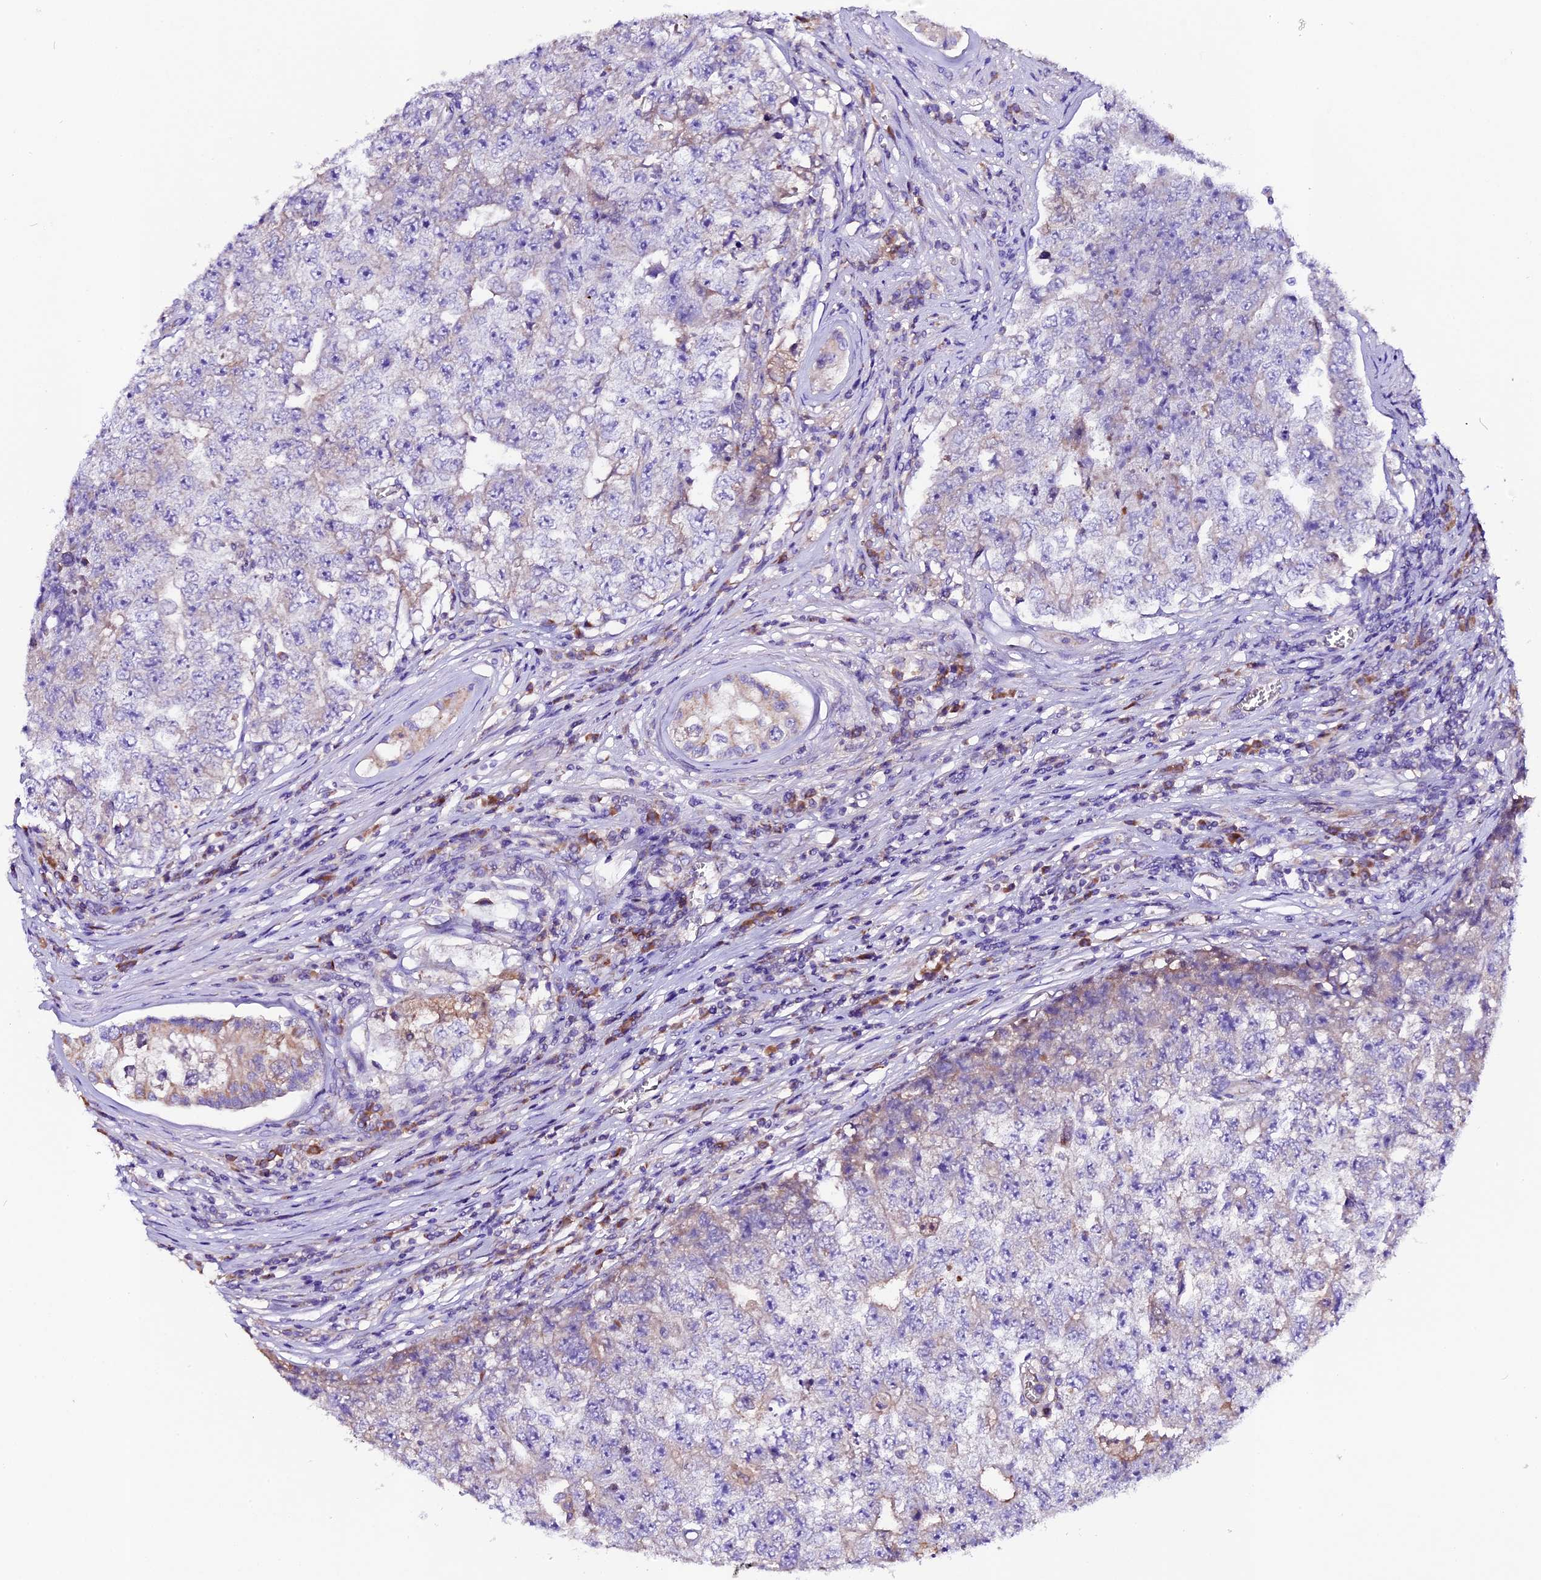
{"staining": {"intensity": "negative", "quantity": "none", "location": "none"}, "tissue": "testis cancer", "cell_type": "Tumor cells", "image_type": "cancer", "snomed": [{"axis": "morphology", "description": "Carcinoma, Embryonal, NOS"}, {"axis": "topography", "description": "Testis"}], "caption": "Immunohistochemical staining of human testis cancer reveals no significant positivity in tumor cells. (DAB (3,3'-diaminobenzidine) IHC, high magnification).", "gene": "SIX5", "patient": {"sex": "male", "age": 17}}